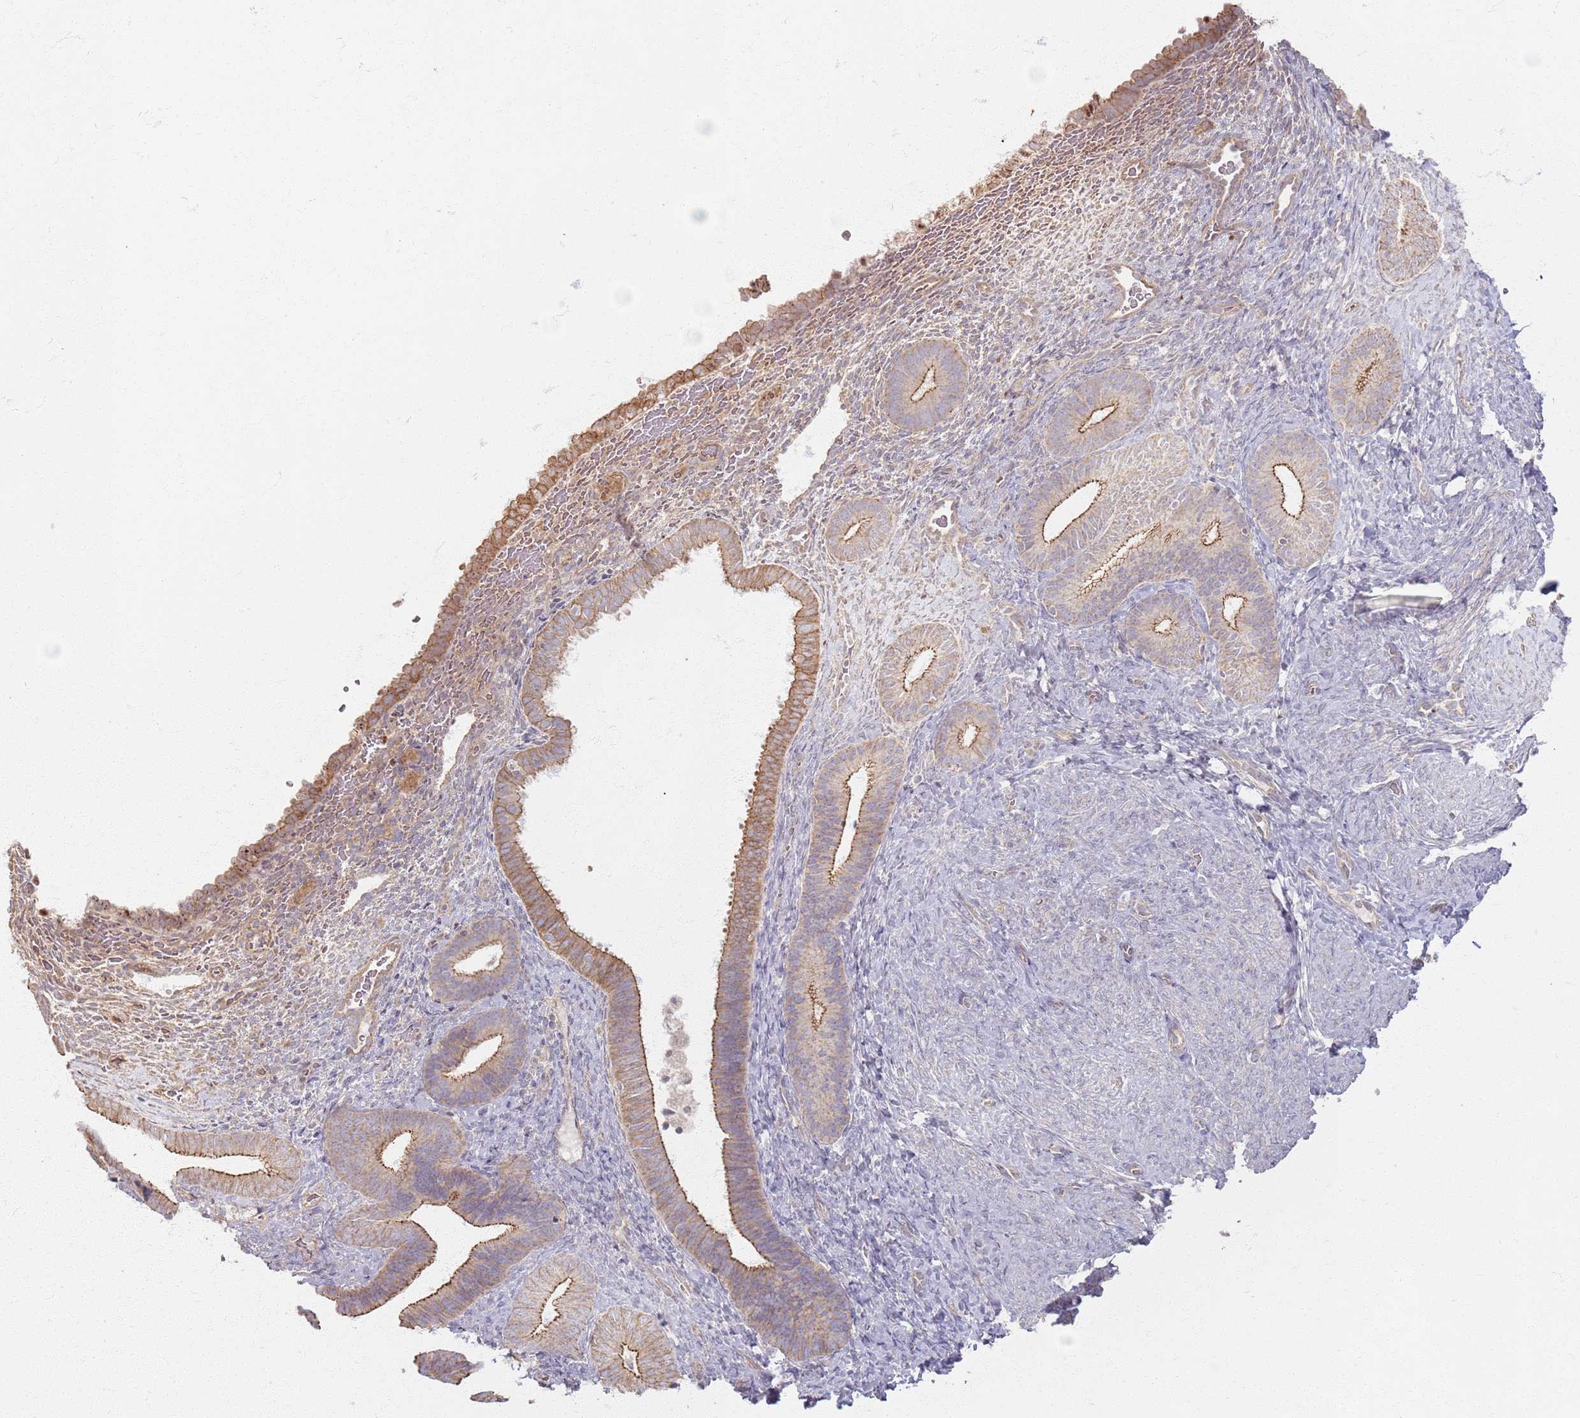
{"staining": {"intensity": "negative", "quantity": "none", "location": "none"}, "tissue": "endometrium", "cell_type": "Cells in endometrial stroma", "image_type": "normal", "snomed": [{"axis": "morphology", "description": "Normal tissue, NOS"}, {"axis": "topography", "description": "Endometrium"}], "caption": "An image of endometrium stained for a protein shows no brown staining in cells in endometrial stroma. (DAB IHC, high magnification).", "gene": "KCNA5", "patient": {"sex": "female", "age": 65}}